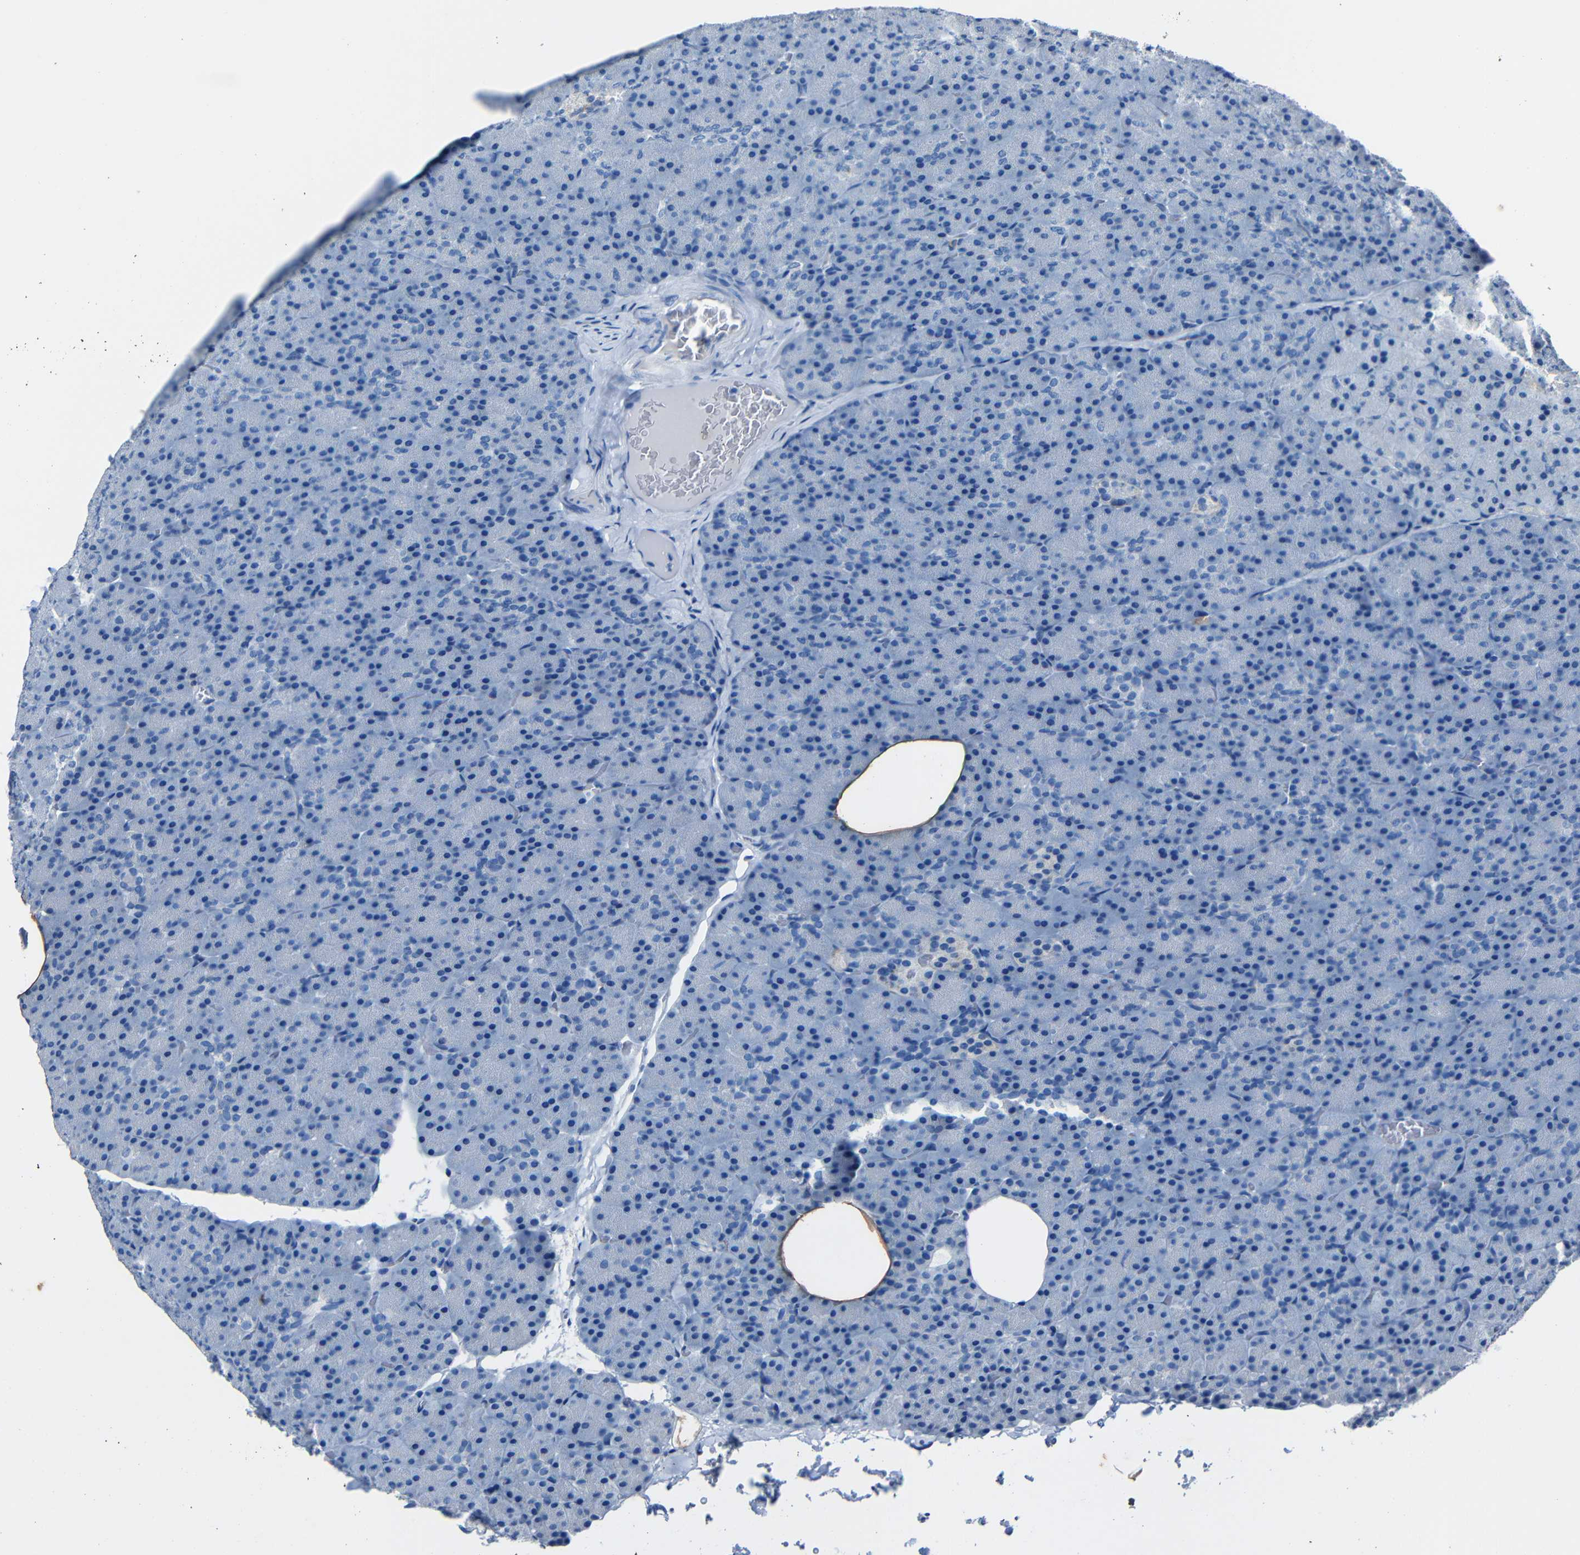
{"staining": {"intensity": "negative", "quantity": "none", "location": "none"}, "tissue": "pancreas", "cell_type": "Exocrine glandular cells", "image_type": "normal", "snomed": [{"axis": "morphology", "description": "Normal tissue, NOS"}, {"axis": "topography", "description": "Pancreas"}], "caption": "Immunohistochemistry histopathology image of normal human pancreas stained for a protein (brown), which reveals no positivity in exocrine glandular cells. (DAB IHC, high magnification).", "gene": "CLDN11", "patient": {"sex": "female", "age": 35}}